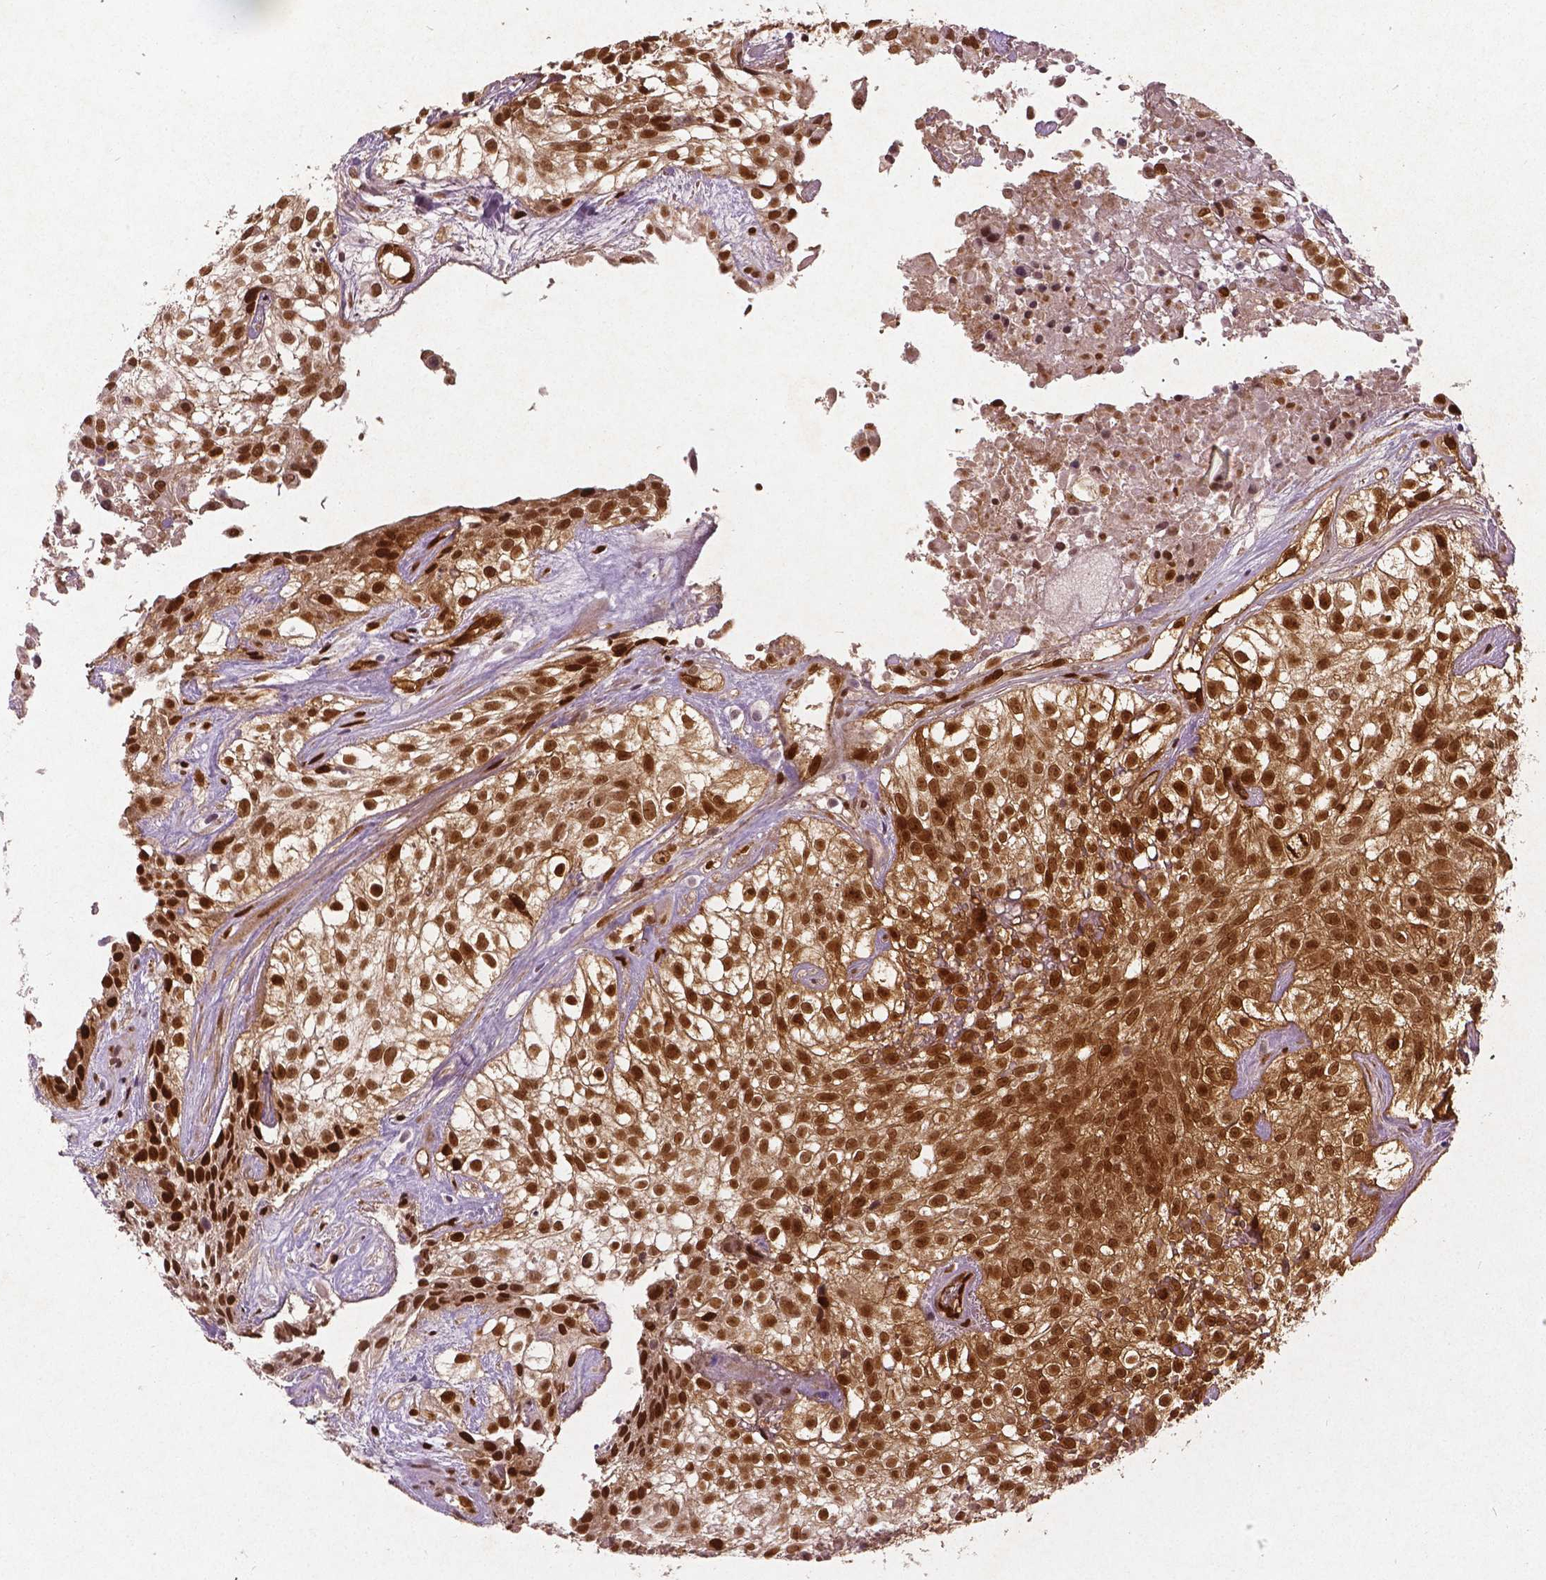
{"staining": {"intensity": "moderate", "quantity": ">75%", "location": "cytoplasmic/membranous,nuclear"}, "tissue": "urothelial cancer", "cell_type": "Tumor cells", "image_type": "cancer", "snomed": [{"axis": "morphology", "description": "Urothelial carcinoma, High grade"}, {"axis": "topography", "description": "Urinary bladder"}], "caption": "High-grade urothelial carcinoma stained with DAB IHC reveals medium levels of moderate cytoplasmic/membranous and nuclear expression in about >75% of tumor cells.", "gene": "WWTR1", "patient": {"sex": "male", "age": 56}}